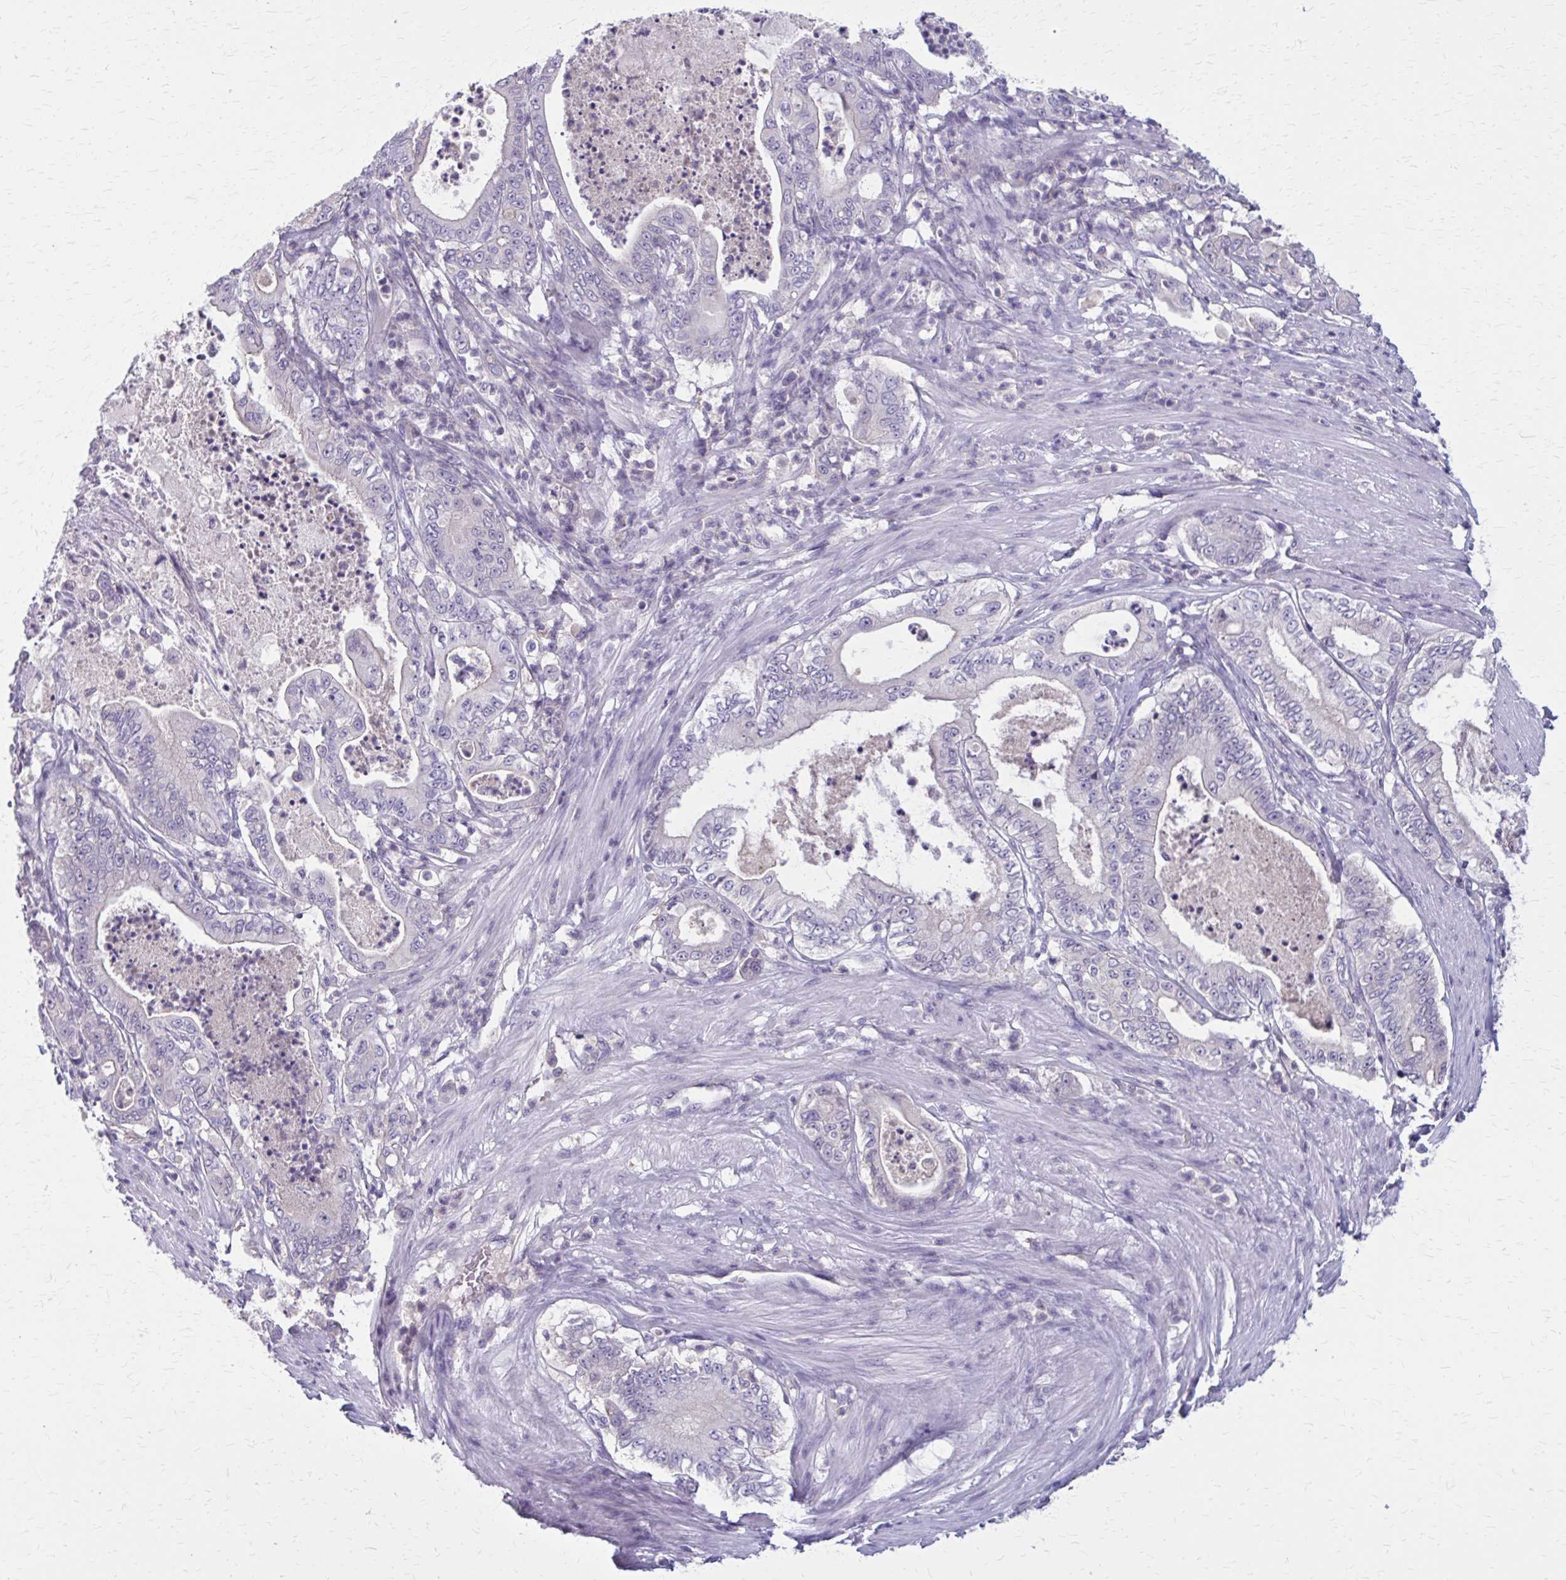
{"staining": {"intensity": "negative", "quantity": "none", "location": "none"}, "tissue": "pancreatic cancer", "cell_type": "Tumor cells", "image_type": "cancer", "snomed": [{"axis": "morphology", "description": "Adenocarcinoma, NOS"}, {"axis": "topography", "description": "Pancreas"}], "caption": "There is no significant expression in tumor cells of pancreatic cancer. (DAB (3,3'-diaminobenzidine) IHC, high magnification).", "gene": "OR4A47", "patient": {"sex": "male", "age": 71}}